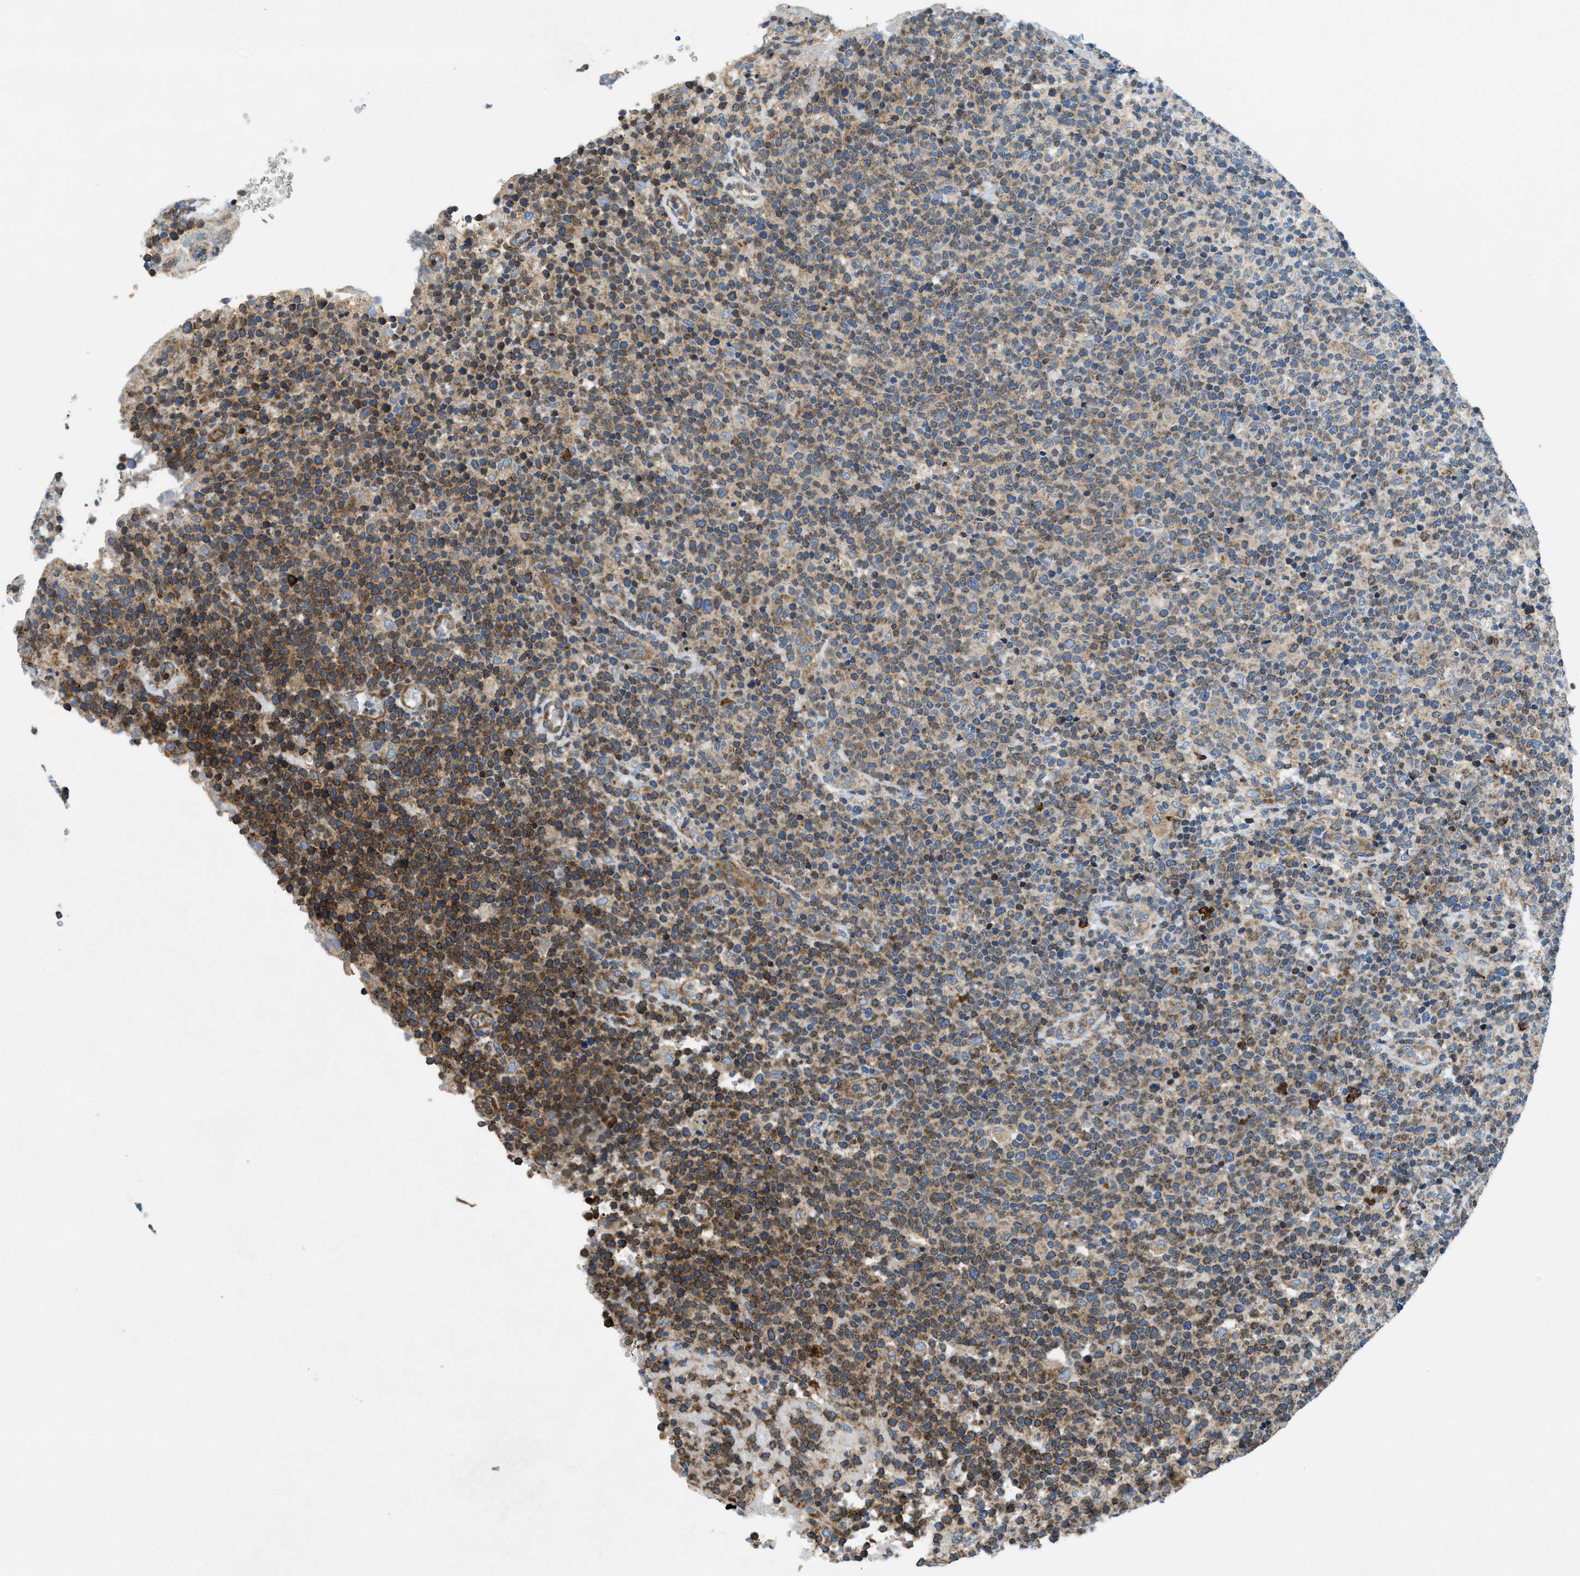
{"staining": {"intensity": "moderate", "quantity": "25%-75%", "location": "cytoplasmic/membranous"}, "tissue": "lymphoma", "cell_type": "Tumor cells", "image_type": "cancer", "snomed": [{"axis": "morphology", "description": "Malignant lymphoma, non-Hodgkin's type, High grade"}, {"axis": "topography", "description": "Lymph node"}], "caption": "Brown immunohistochemical staining in human lymphoma reveals moderate cytoplasmic/membranous staining in about 25%-75% of tumor cells. (DAB (3,3'-diaminobenzidine) = brown stain, brightfield microscopy at high magnification).", "gene": "CSPG4", "patient": {"sex": "male", "age": 61}}